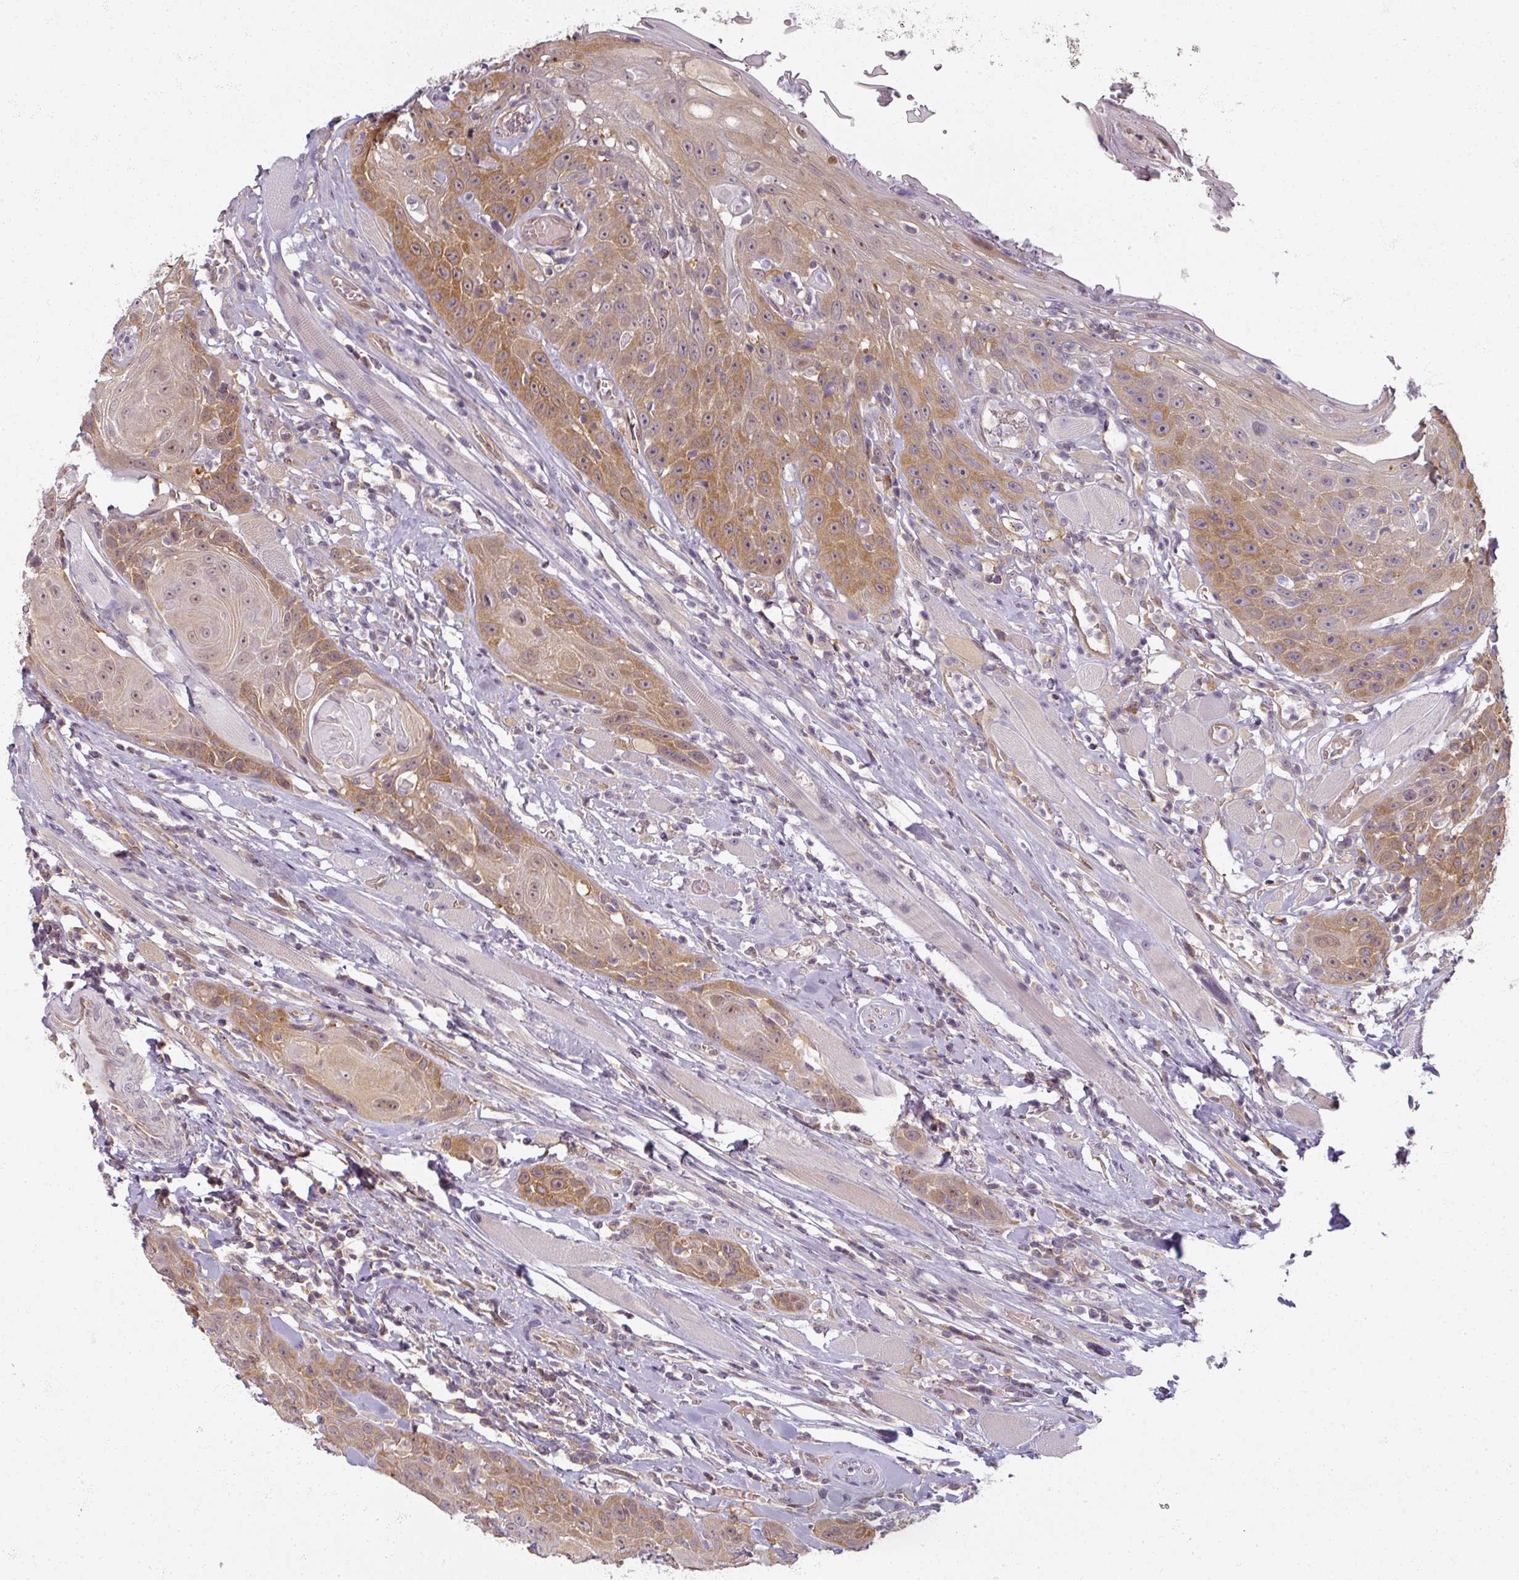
{"staining": {"intensity": "moderate", "quantity": "25%-75%", "location": "cytoplasmic/membranous"}, "tissue": "head and neck cancer", "cell_type": "Tumor cells", "image_type": "cancer", "snomed": [{"axis": "morphology", "description": "Squamous cell carcinoma, NOS"}, {"axis": "topography", "description": "Head-Neck"}], "caption": "Immunohistochemistry staining of head and neck cancer (squamous cell carcinoma), which exhibits medium levels of moderate cytoplasmic/membranous positivity in about 25%-75% of tumor cells indicating moderate cytoplasmic/membranous protein expression. The staining was performed using DAB (3,3'-diaminobenzidine) (brown) for protein detection and nuclei were counterstained in hematoxylin (blue).", "gene": "AGPAT4", "patient": {"sex": "female", "age": 59}}